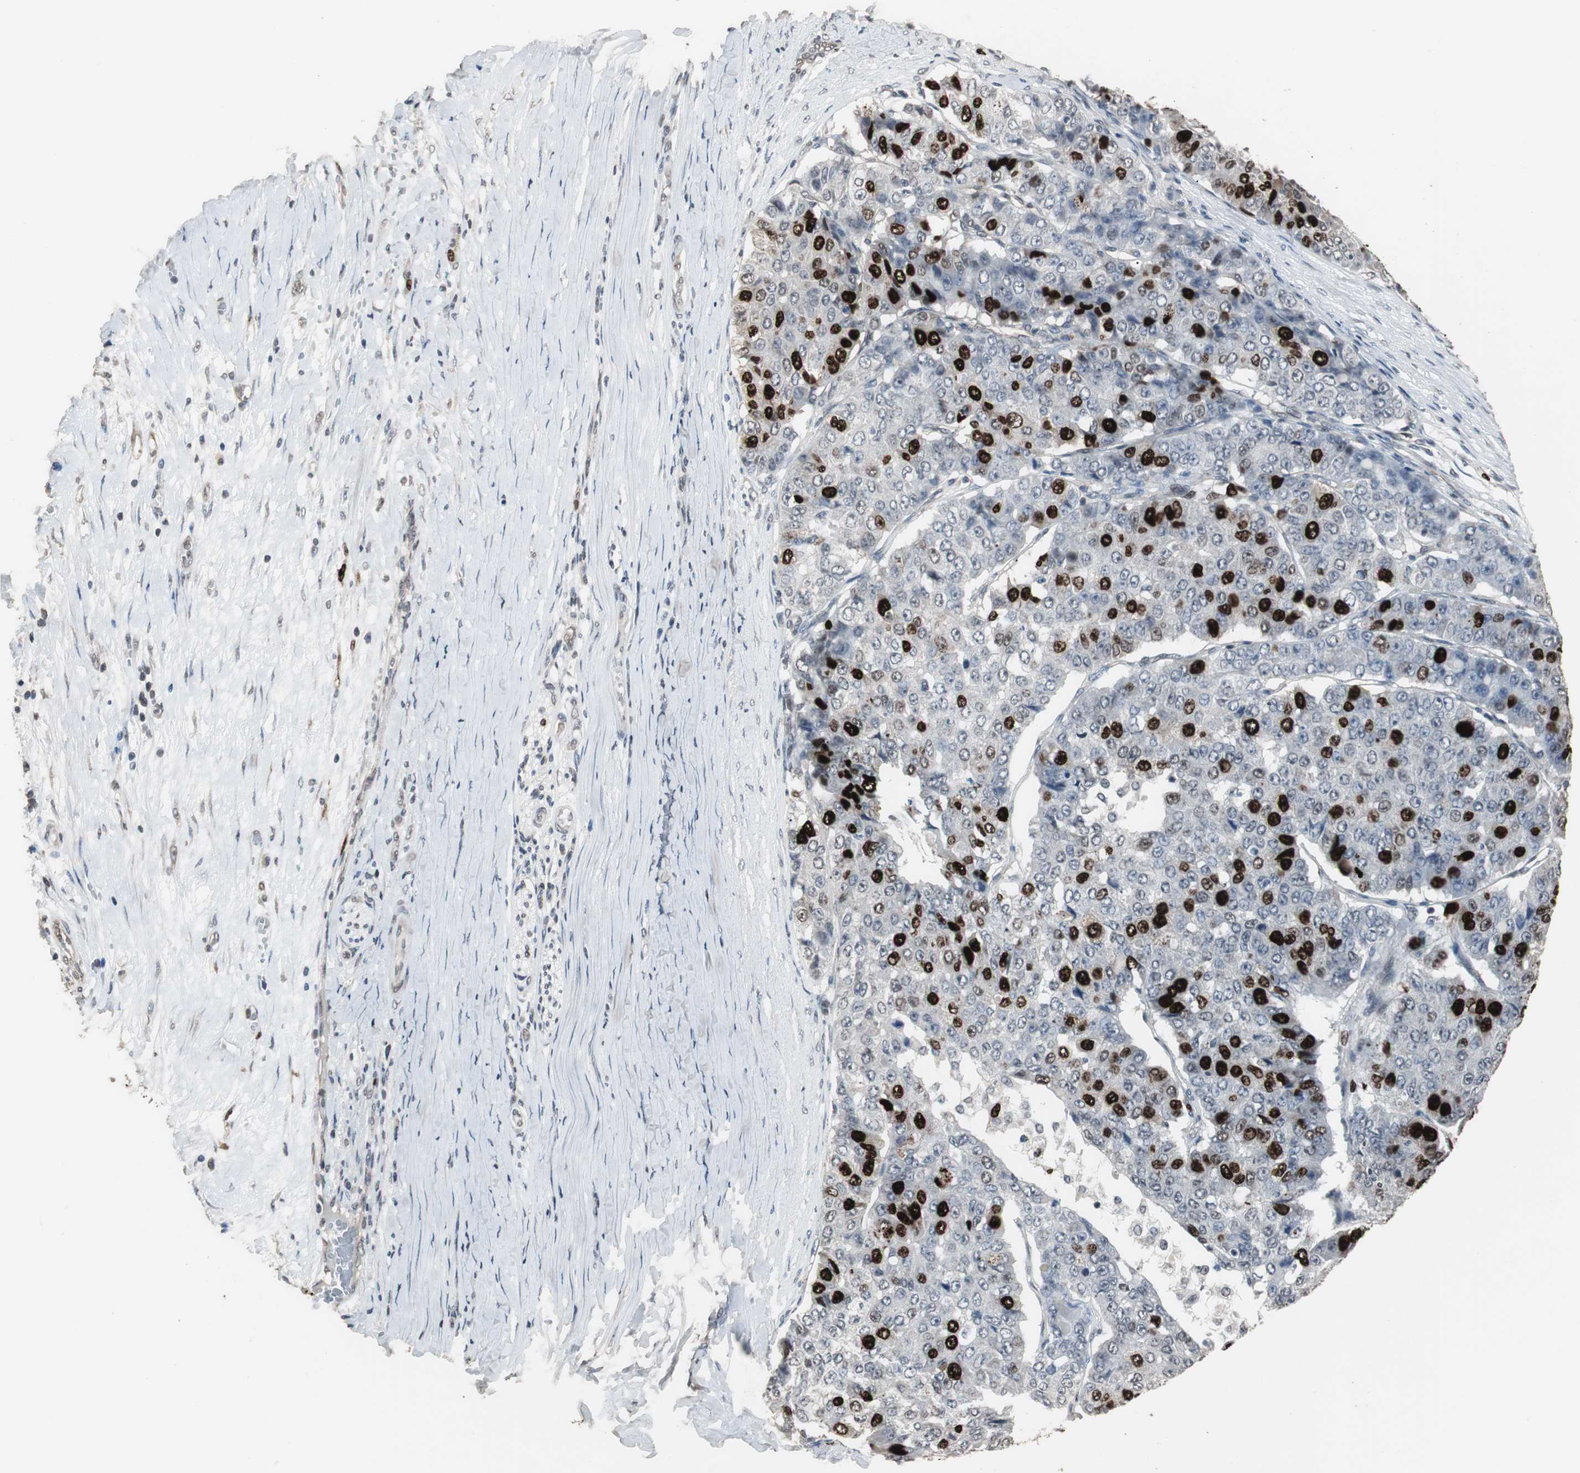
{"staining": {"intensity": "strong", "quantity": "<25%", "location": "nuclear"}, "tissue": "pancreatic cancer", "cell_type": "Tumor cells", "image_type": "cancer", "snomed": [{"axis": "morphology", "description": "Adenocarcinoma, NOS"}, {"axis": "topography", "description": "Pancreas"}], "caption": "DAB immunohistochemical staining of human adenocarcinoma (pancreatic) displays strong nuclear protein staining in approximately <25% of tumor cells.", "gene": "TOP2A", "patient": {"sex": "male", "age": 50}}